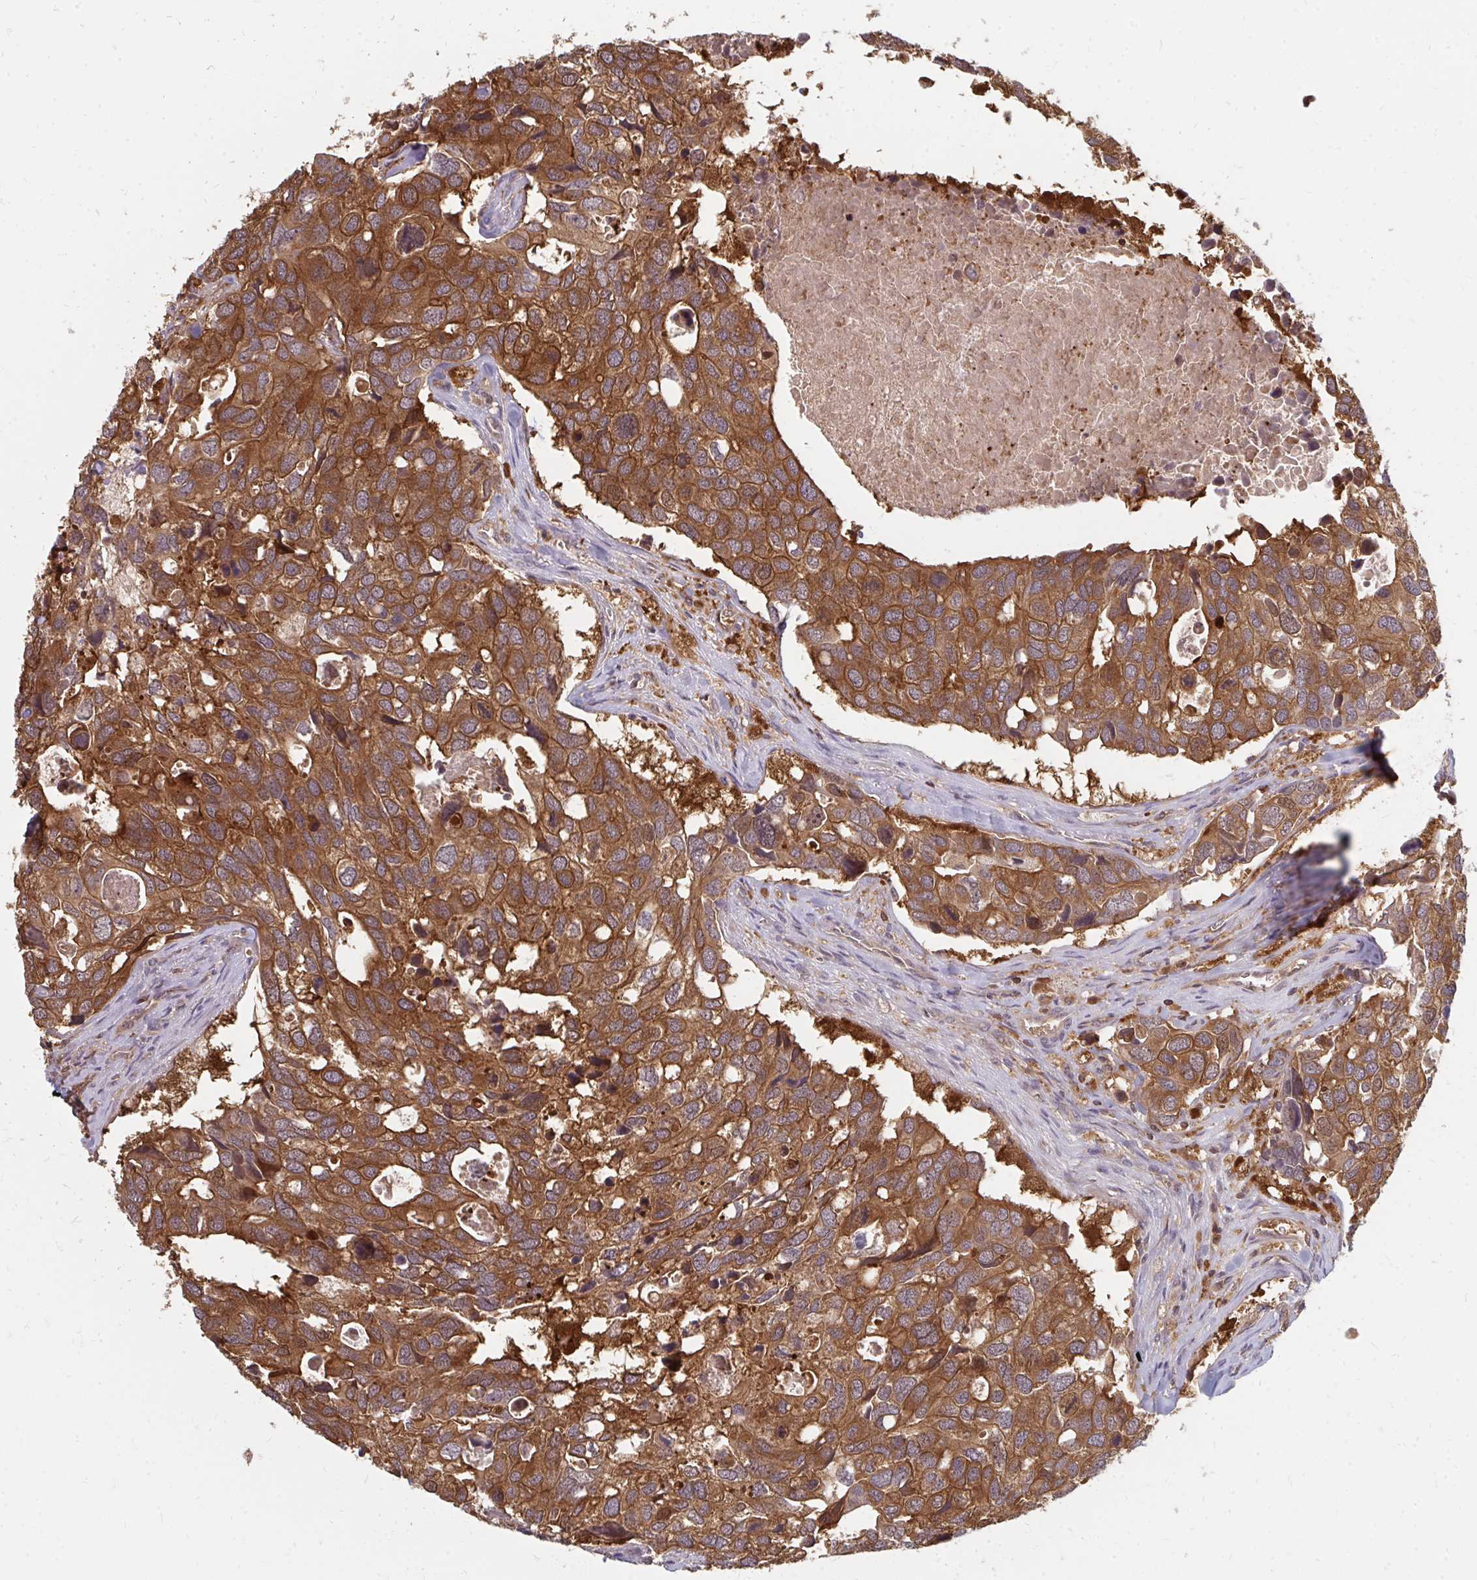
{"staining": {"intensity": "strong", "quantity": ">75%", "location": "cytoplasmic/membranous"}, "tissue": "breast cancer", "cell_type": "Tumor cells", "image_type": "cancer", "snomed": [{"axis": "morphology", "description": "Duct carcinoma"}, {"axis": "topography", "description": "Breast"}], "caption": "Strong cytoplasmic/membranous expression is identified in approximately >75% of tumor cells in infiltrating ductal carcinoma (breast).", "gene": "ZNF285", "patient": {"sex": "female", "age": 83}}